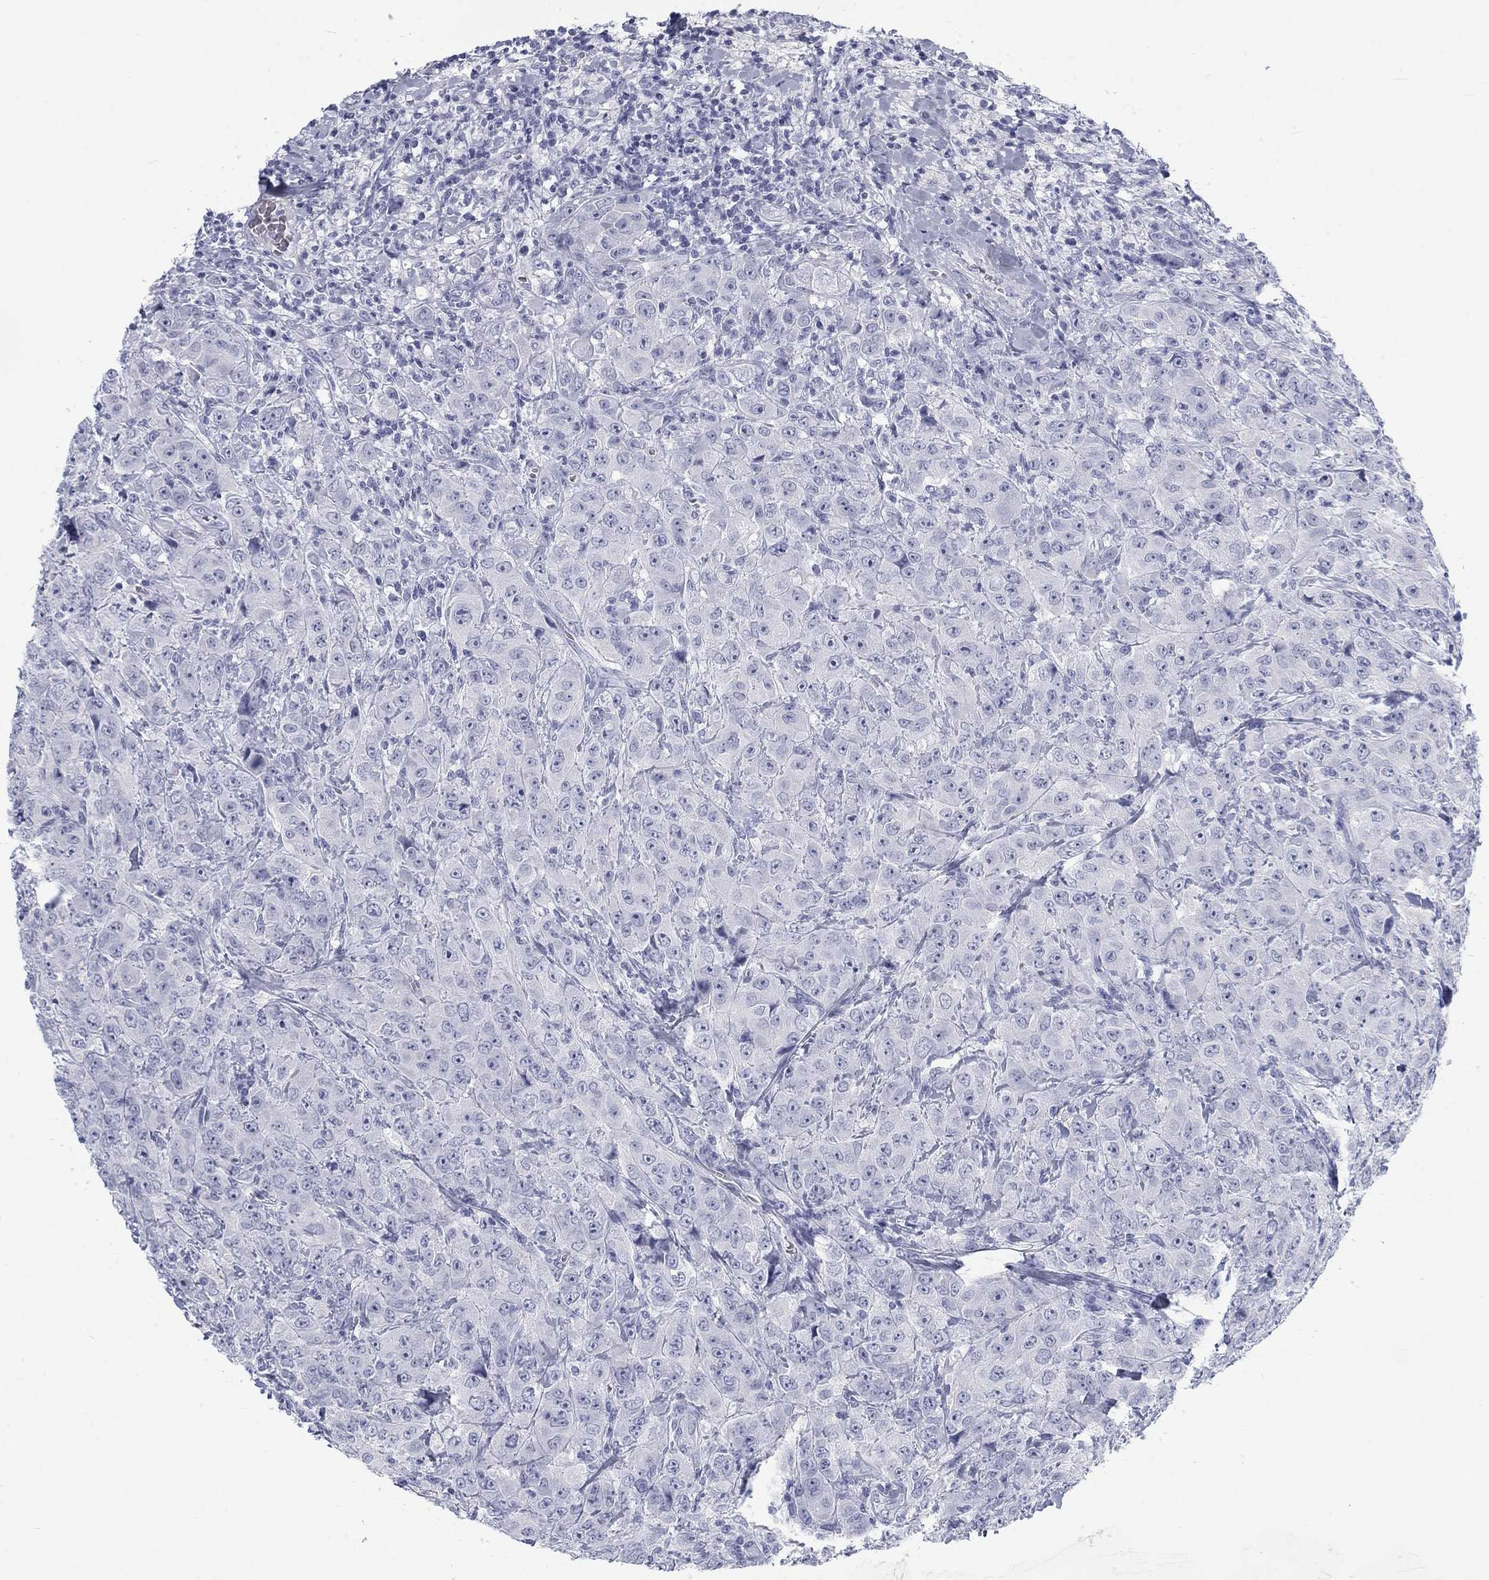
{"staining": {"intensity": "negative", "quantity": "none", "location": "none"}, "tissue": "breast cancer", "cell_type": "Tumor cells", "image_type": "cancer", "snomed": [{"axis": "morphology", "description": "Duct carcinoma"}, {"axis": "topography", "description": "Breast"}], "caption": "The micrograph demonstrates no staining of tumor cells in breast cancer.", "gene": "CALB1", "patient": {"sex": "female", "age": 43}}